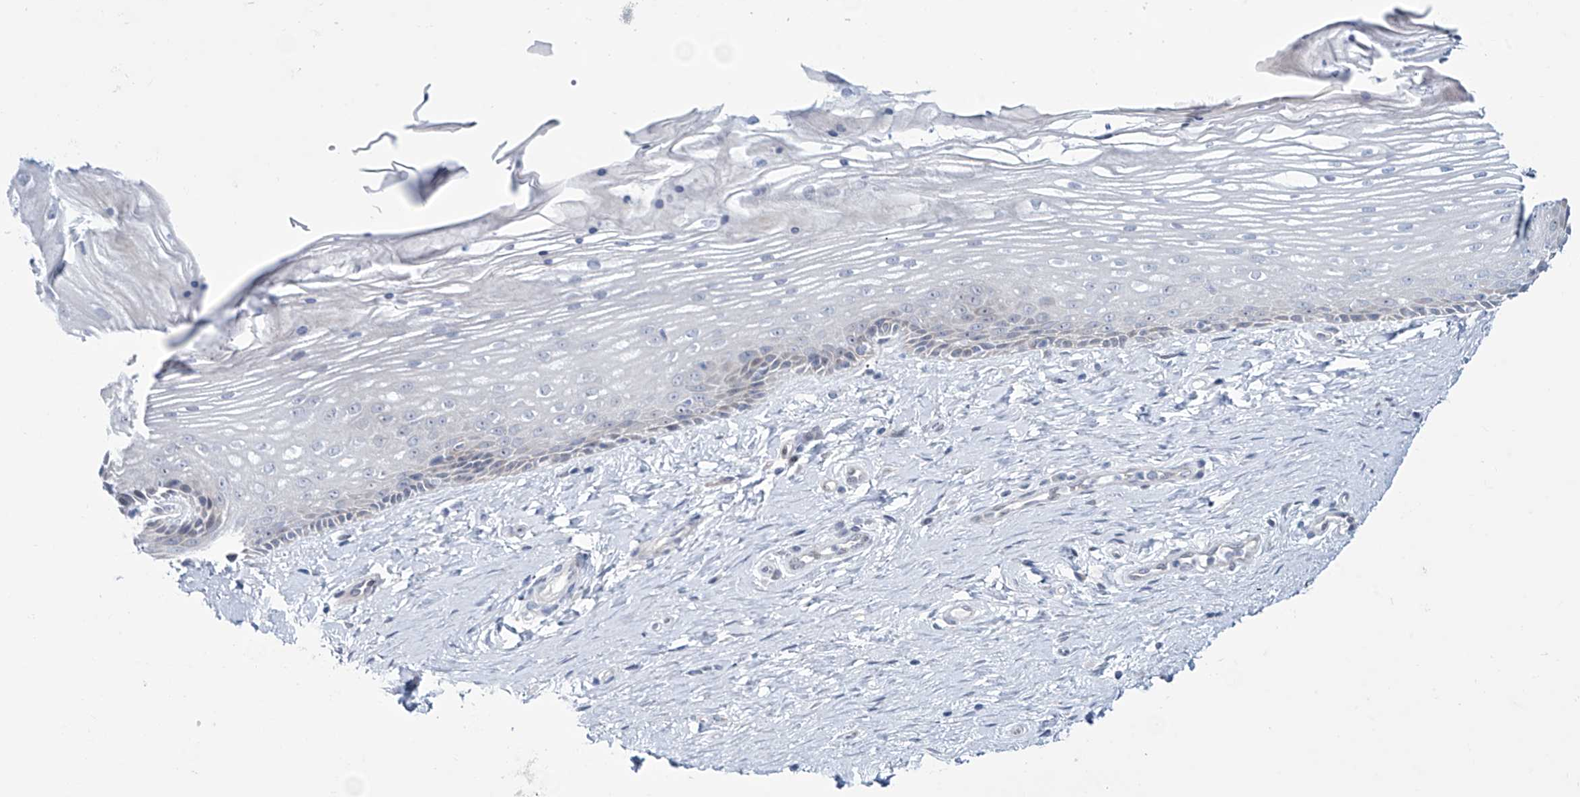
{"staining": {"intensity": "negative", "quantity": "none", "location": "none"}, "tissue": "vagina", "cell_type": "Squamous epithelial cells", "image_type": "normal", "snomed": [{"axis": "morphology", "description": "Normal tissue, NOS"}, {"axis": "topography", "description": "Vagina"}], "caption": "Protein analysis of normal vagina reveals no significant positivity in squamous epithelial cells.", "gene": "TRIM60", "patient": {"sex": "female", "age": 46}}